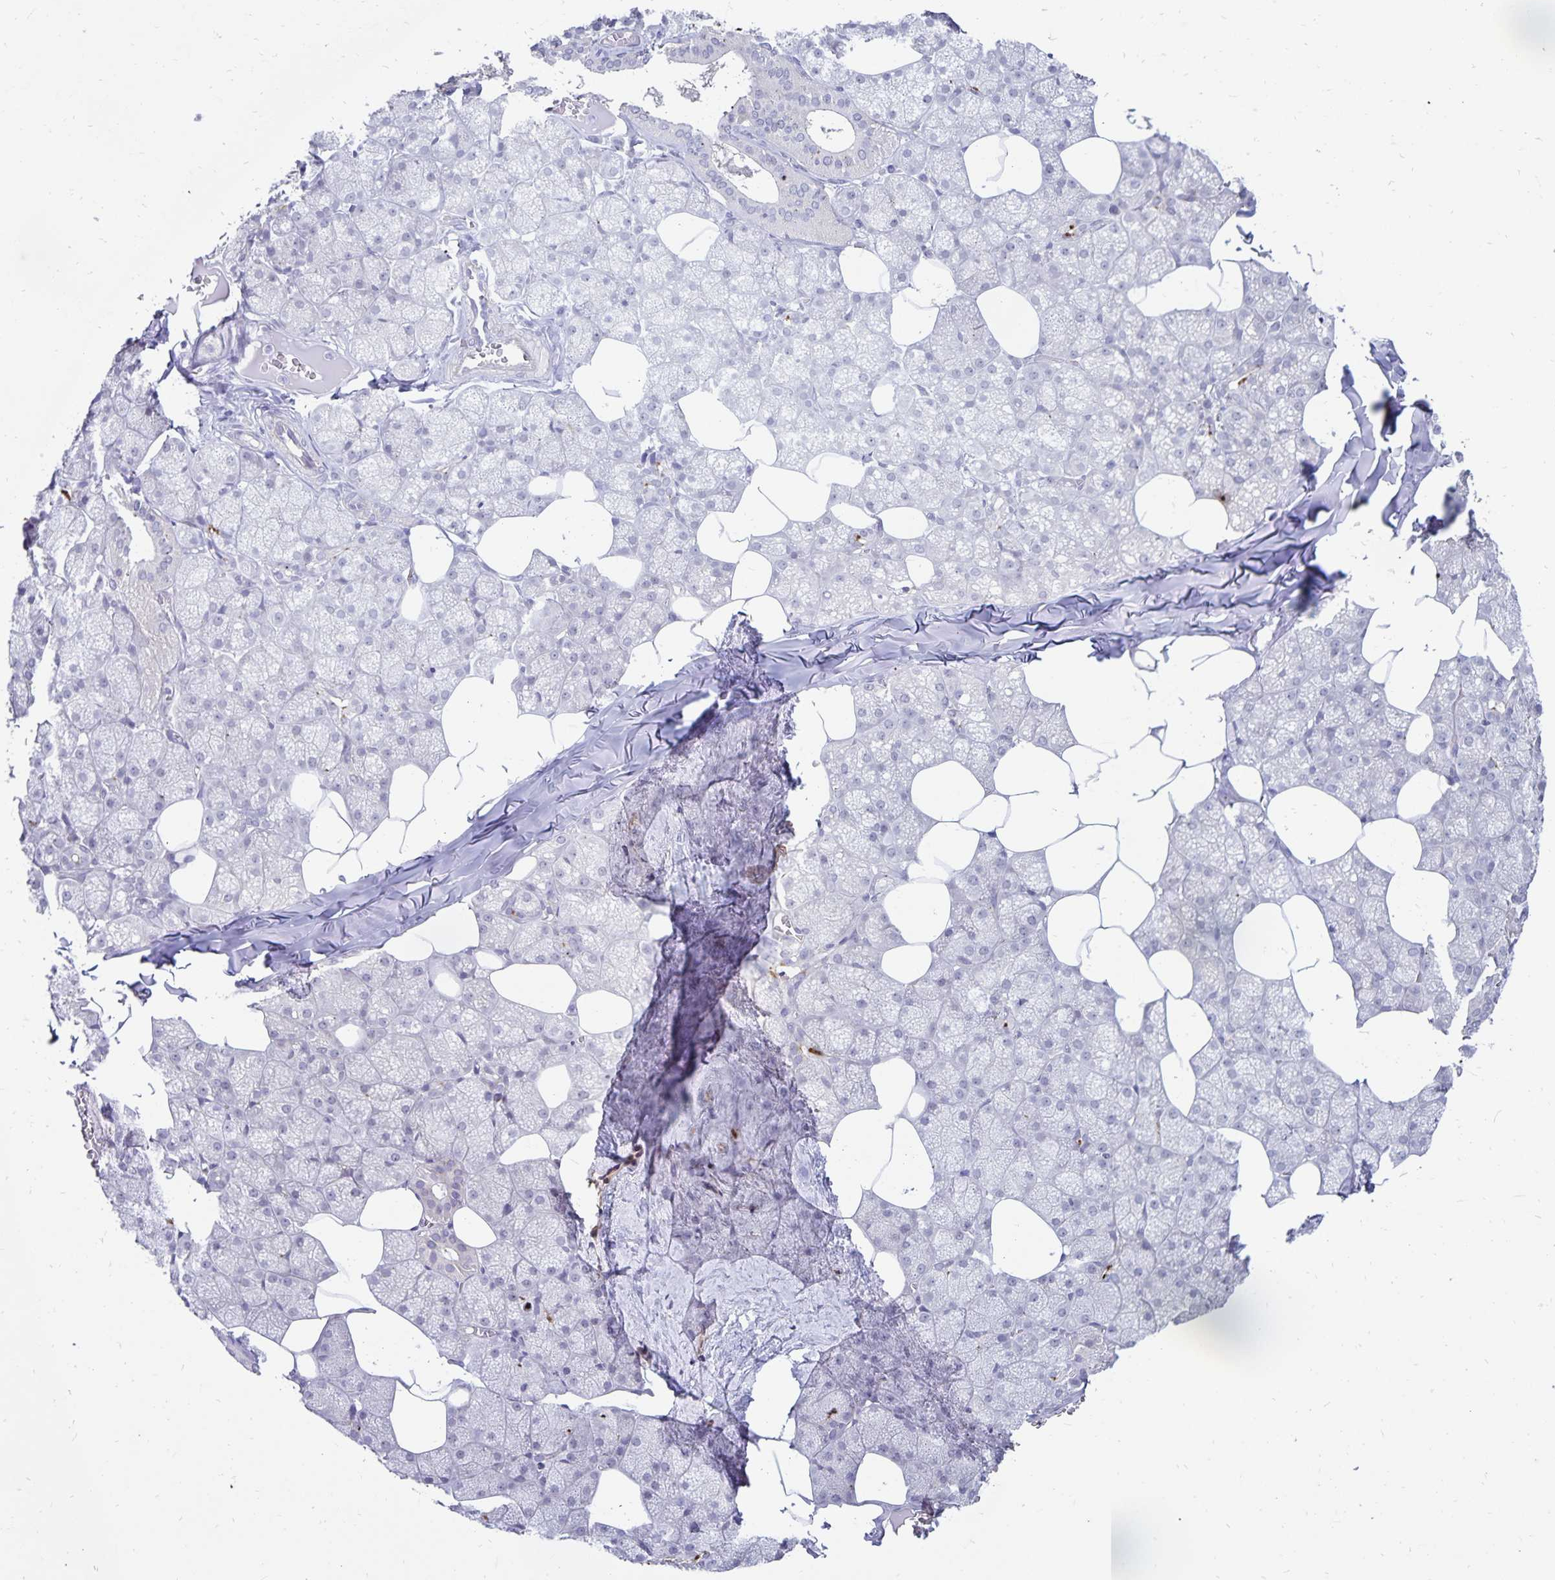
{"staining": {"intensity": "negative", "quantity": "none", "location": "none"}, "tissue": "salivary gland", "cell_type": "Glandular cells", "image_type": "normal", "snomed": [{"axis": "morphology", "description": "Normal tissue, NOS"}, {"axis": "topography", "description": "Salivary gland"}, {"axis": "topography", "description": "Peripheral nerve tissue"}], "caption": "Immunohistochemistry (IHC) photomicrograph of normal salivary gland: salivary gland stained with DAB demonstrates no significant protein positivity in glandular cells.", "gene": "CDKN2B", "patient": {"sex": "male", "age": 38}}